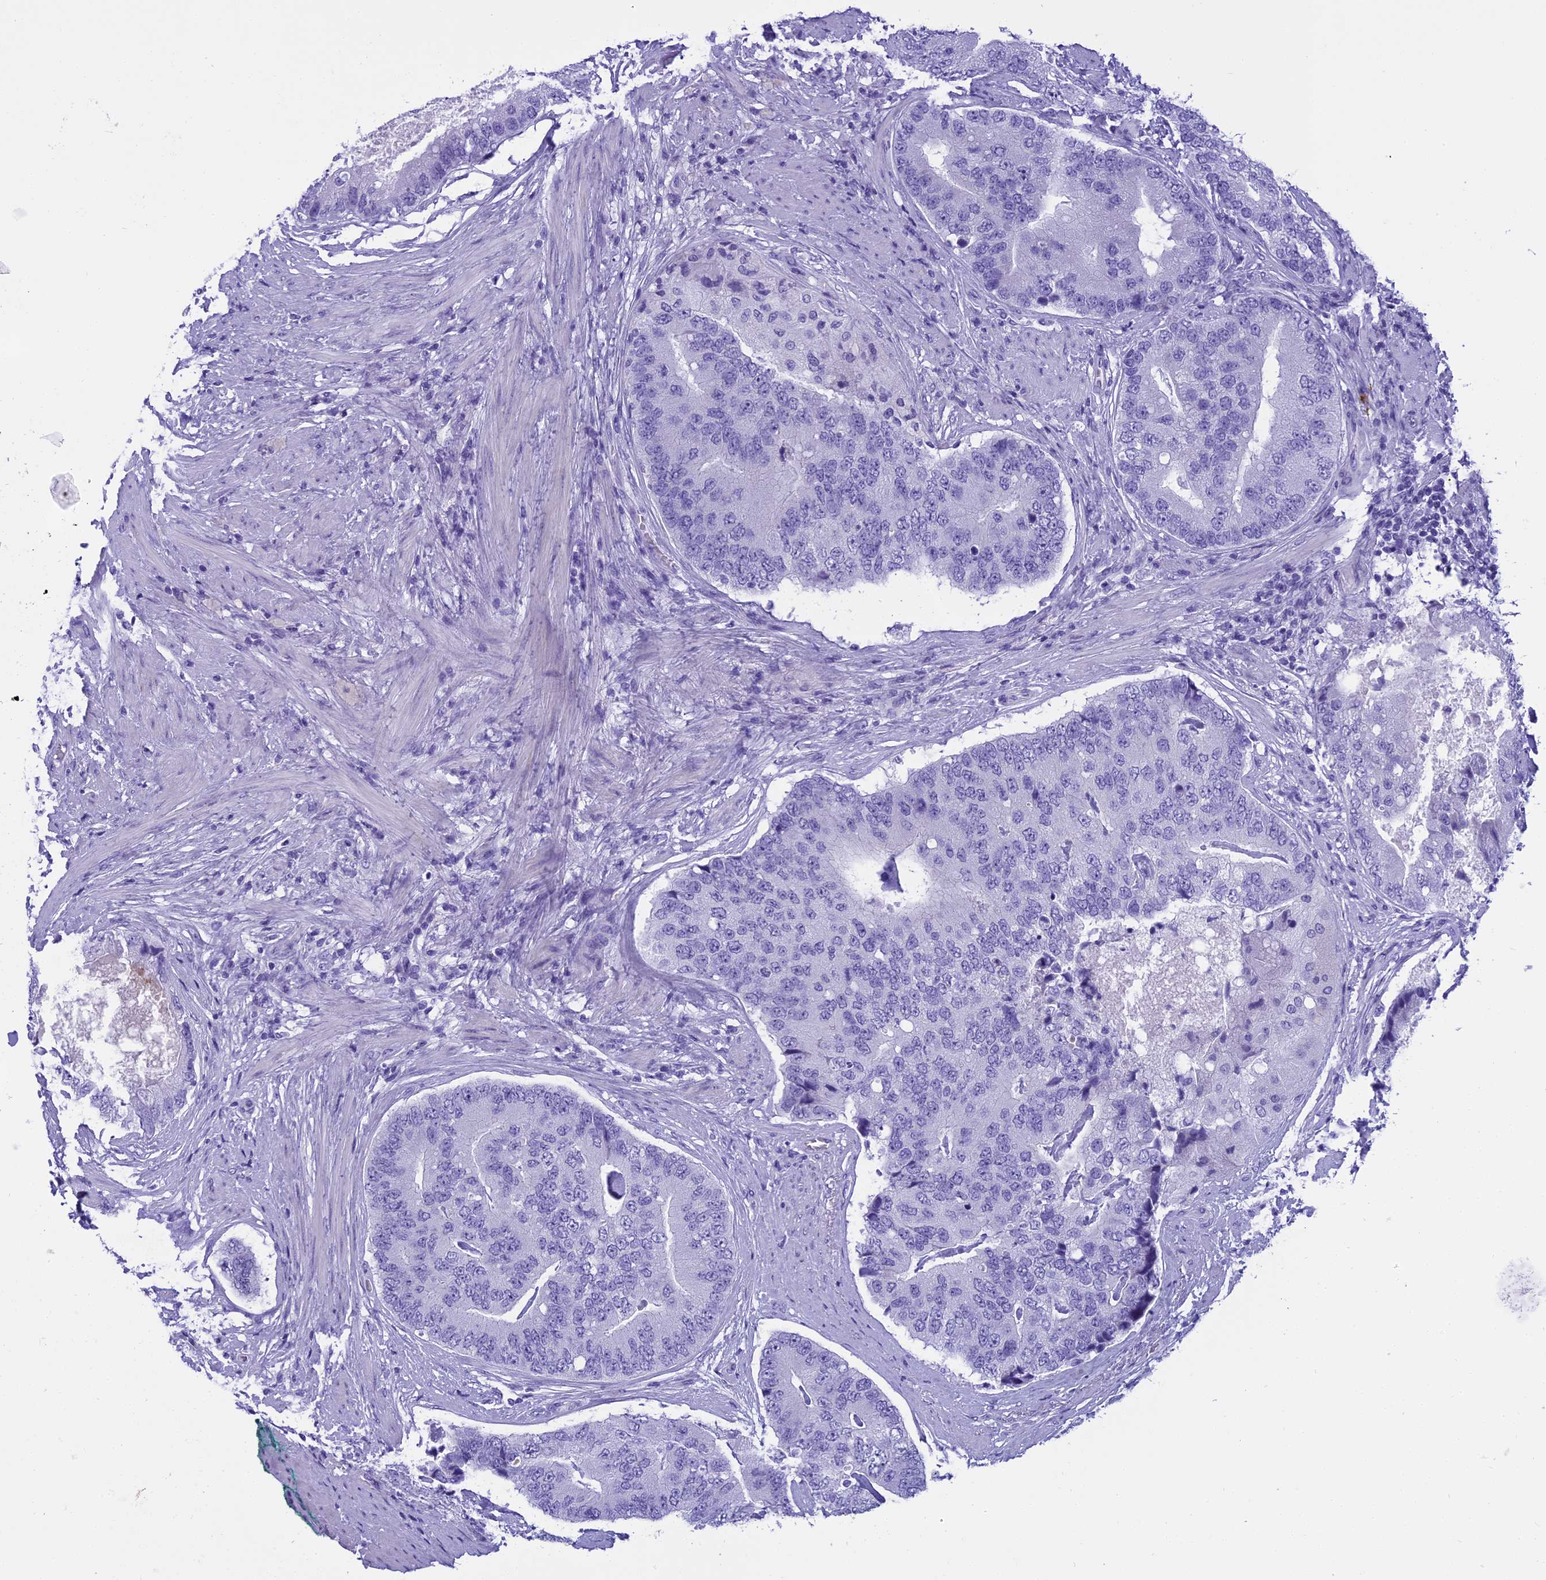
{"staining": {"intensity": "negative", "quantity": "none", "location": "none"}, "tissue": "prostate cancer", "cell_type": "Tumor cells", "image_type": "cancer", "snomed": [{"axis": "morphology", "description": "Adenocarcinoma, High grade"}, {"axis": "topography", "description": "Prostate"}], "caption": "High magnification brightfield microscopy of high-grade adenocarcinoma (prostate) stained with DAB (brown) and counterstained with hematoxylin (blue): tumor cells show no significant positivity. (DAB immunohistochemistry, high magnification).", "gene": "KCTD14", "patient": {"sex": "male", "age": 70}}